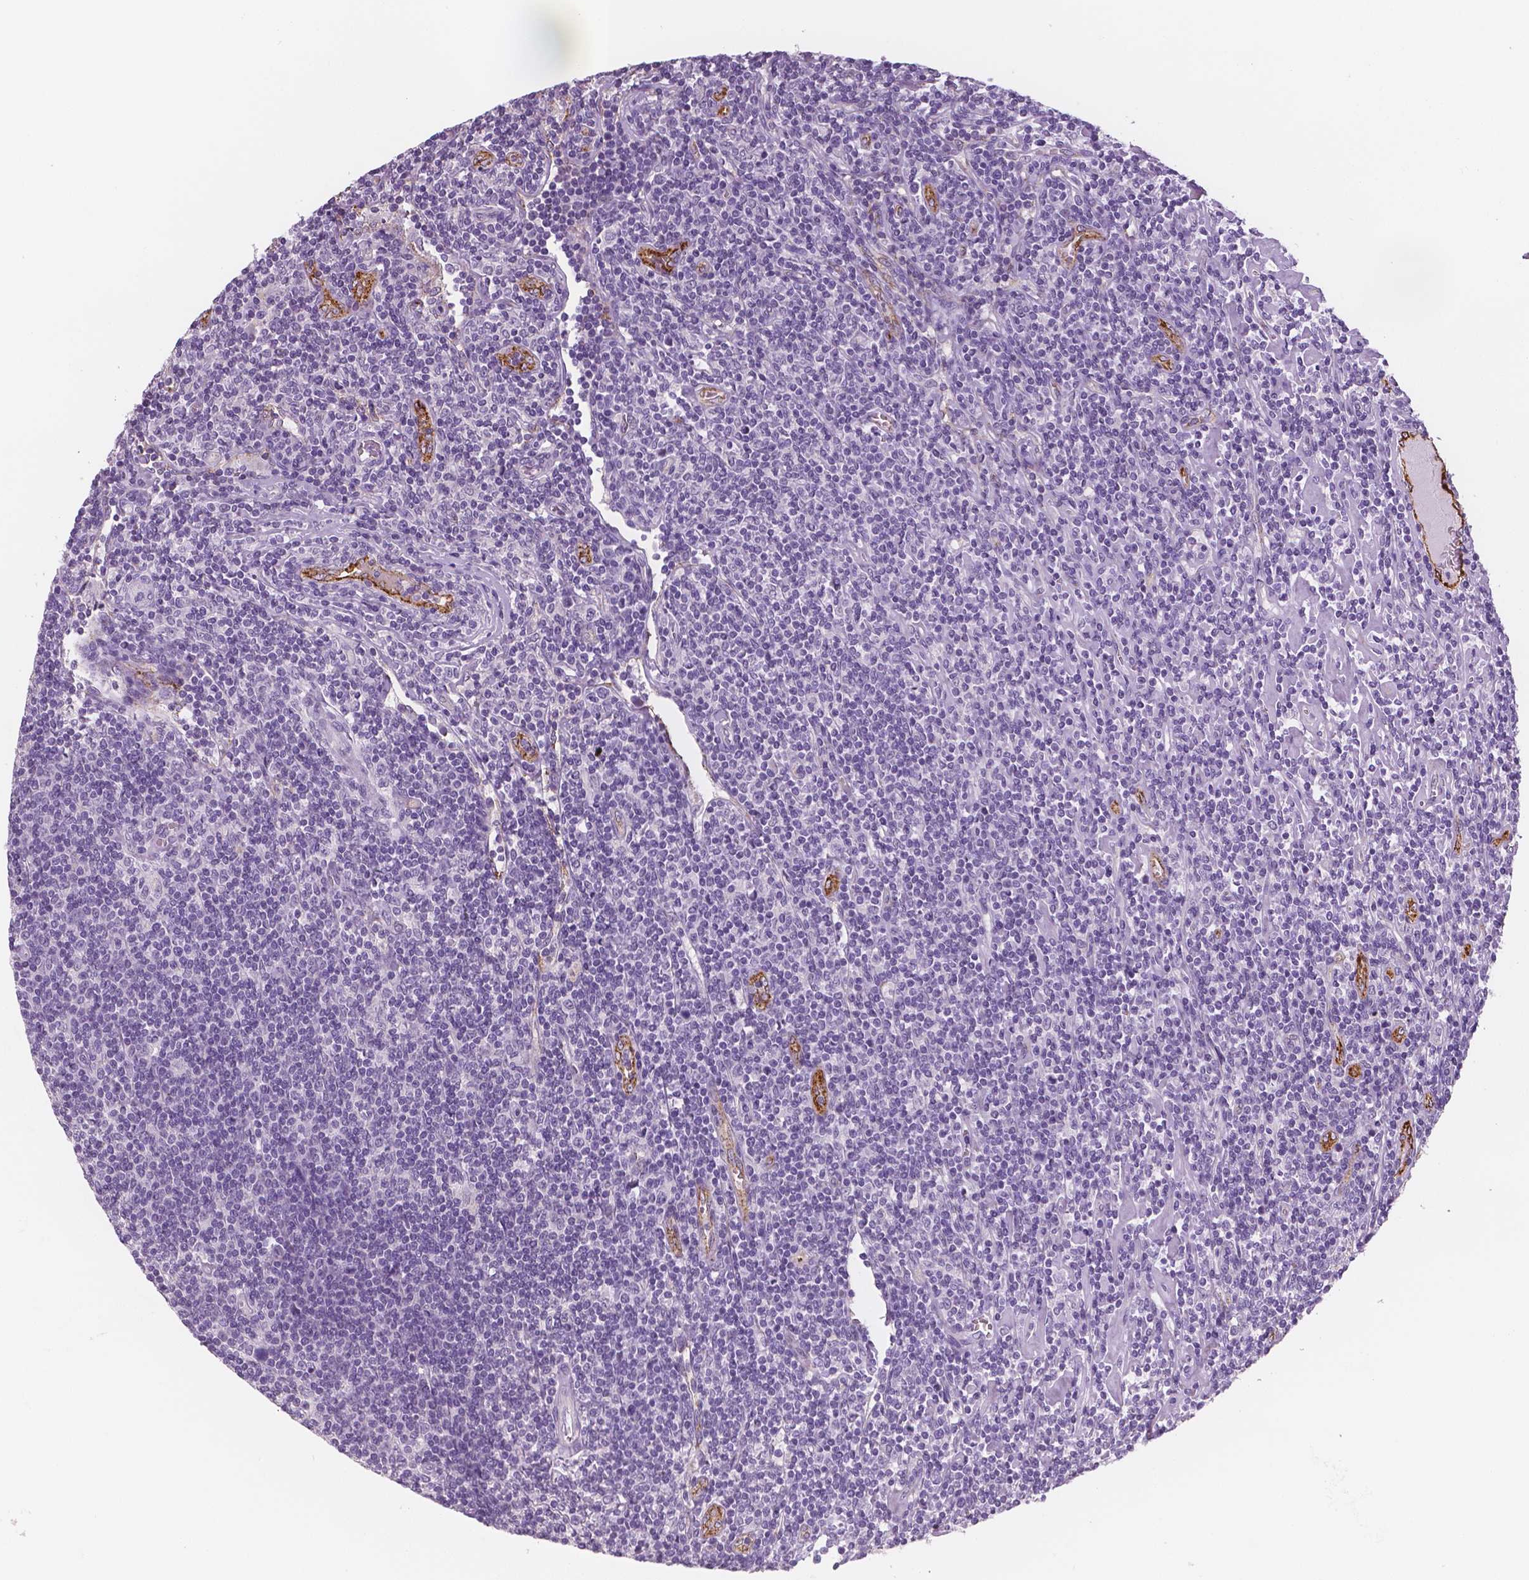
{"staining": {"intensity": "negative", "quantity": "none", "location": "none"}, "tissue": "lymphoma", "cell_type": "Tumor cells", "image_type": "cancer", "snomed": [{"axis": "morphology", "description": "Hodgkin's disease, NOS"}, {"axis": "topography", "description": "Lymph node"}], "caption": "This micrograph is of Hodgkin's disease stained with immunohistochemistry (IHC) to label a protein in brown with the nuclei are counter-stained blue. There is no positivity in tumor cells.", "gene": "TSPAN7", "patient": {"sex": "male", "age": 40}}